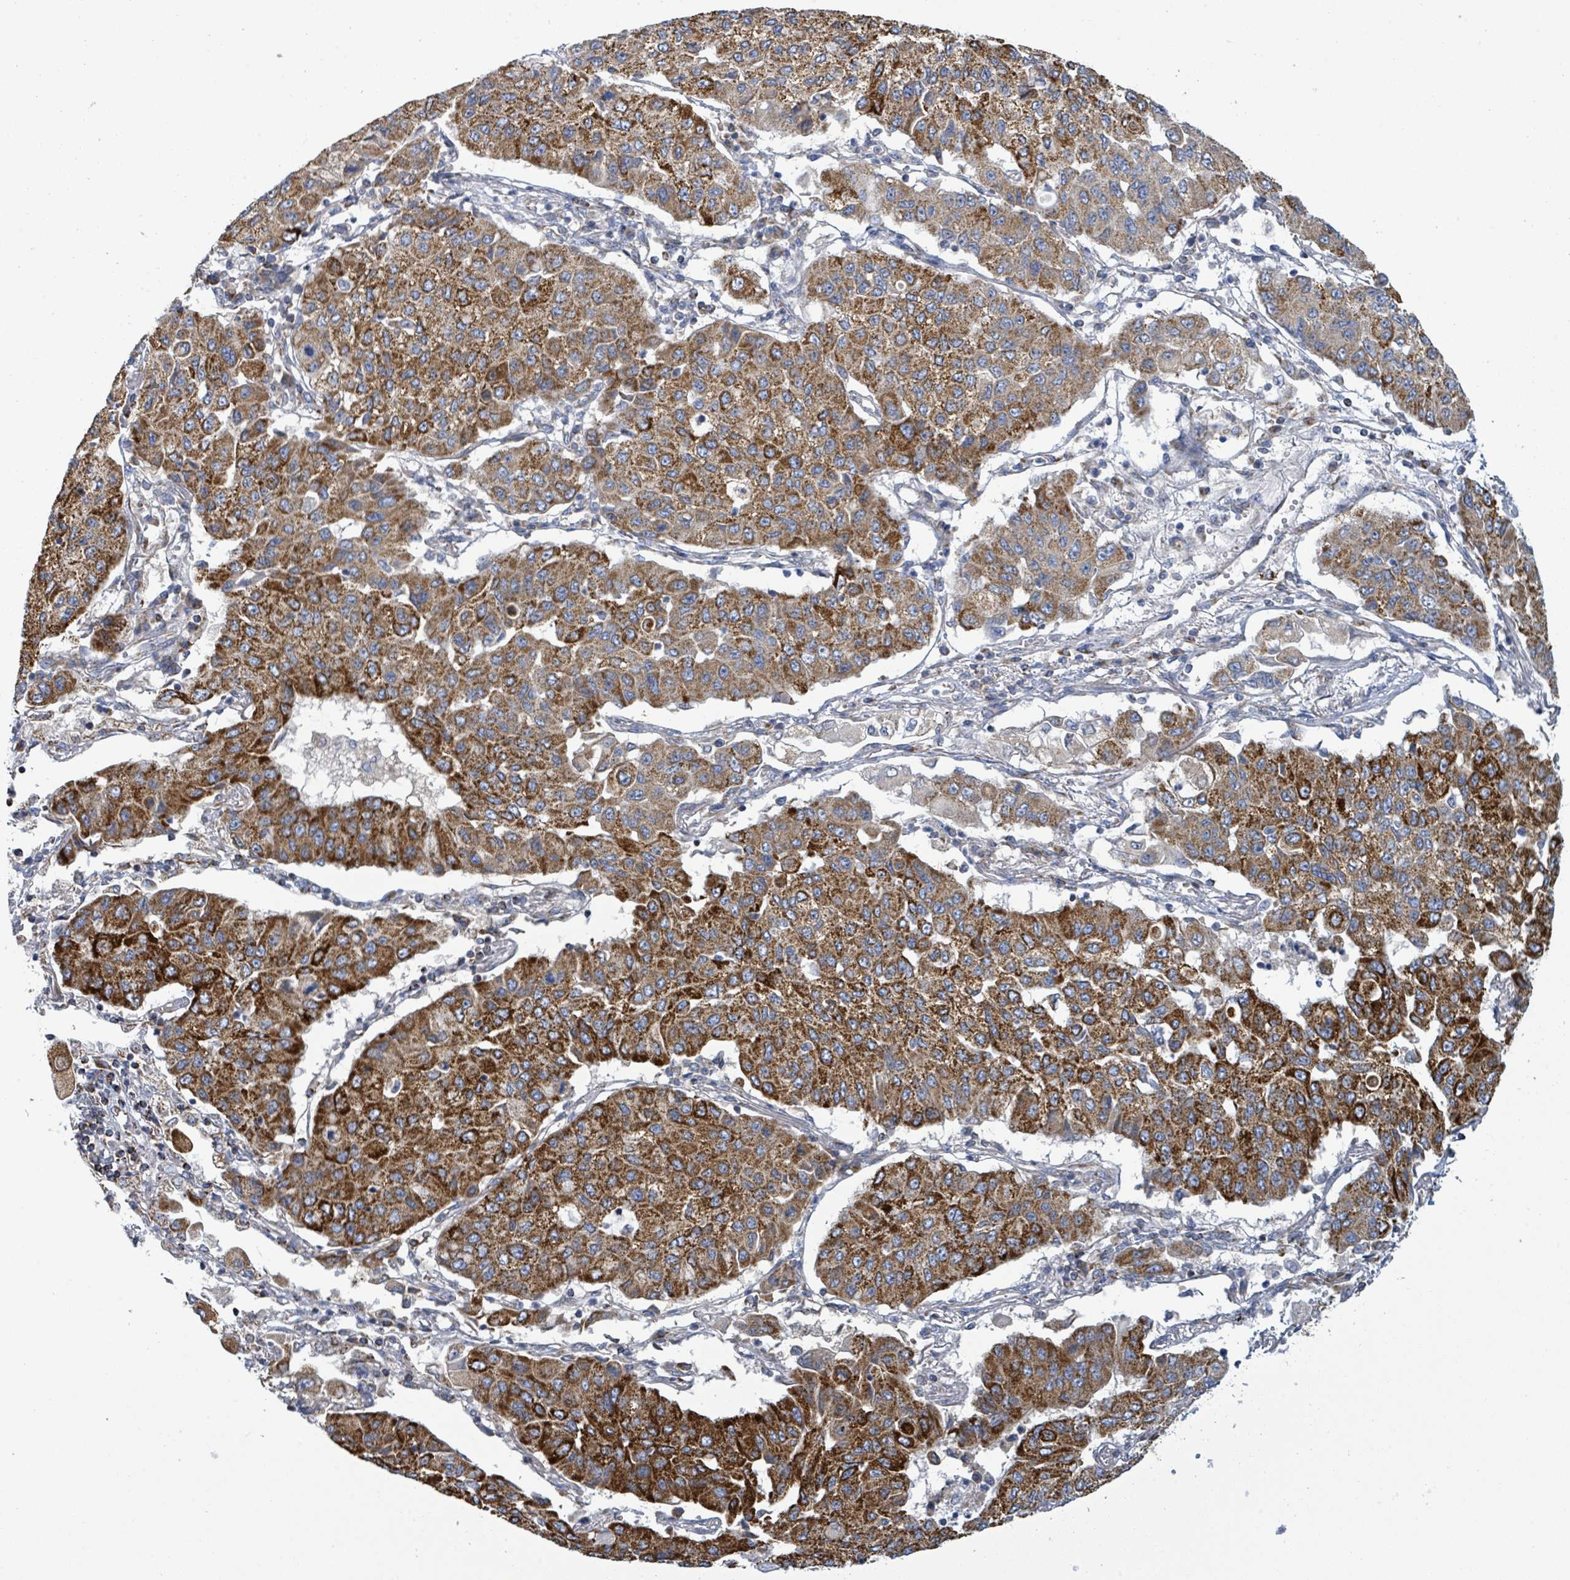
{"staining": {"intensity": "strong", "quantity": ">75%", "location": "cytoplasmic/membranous"}, "tissue": "lung cancer", "cell_type": "Tumor cells", "image_type": "cancer", "snomed": [{"axis": "morphology", "description": "Squamous cell carcinoma, NOS"}, {"axis": "topography", "description": "Lung"}], "caption": "Lung cancer (squamous cell carcinoma) was stained to show a protein in brown. There is high levels of strong cytoplasmic/membranous positivity in approximately >75% of tumor cells.", "gene": "SUCLG2", "patient": {"sex": "male", "age": 74}}